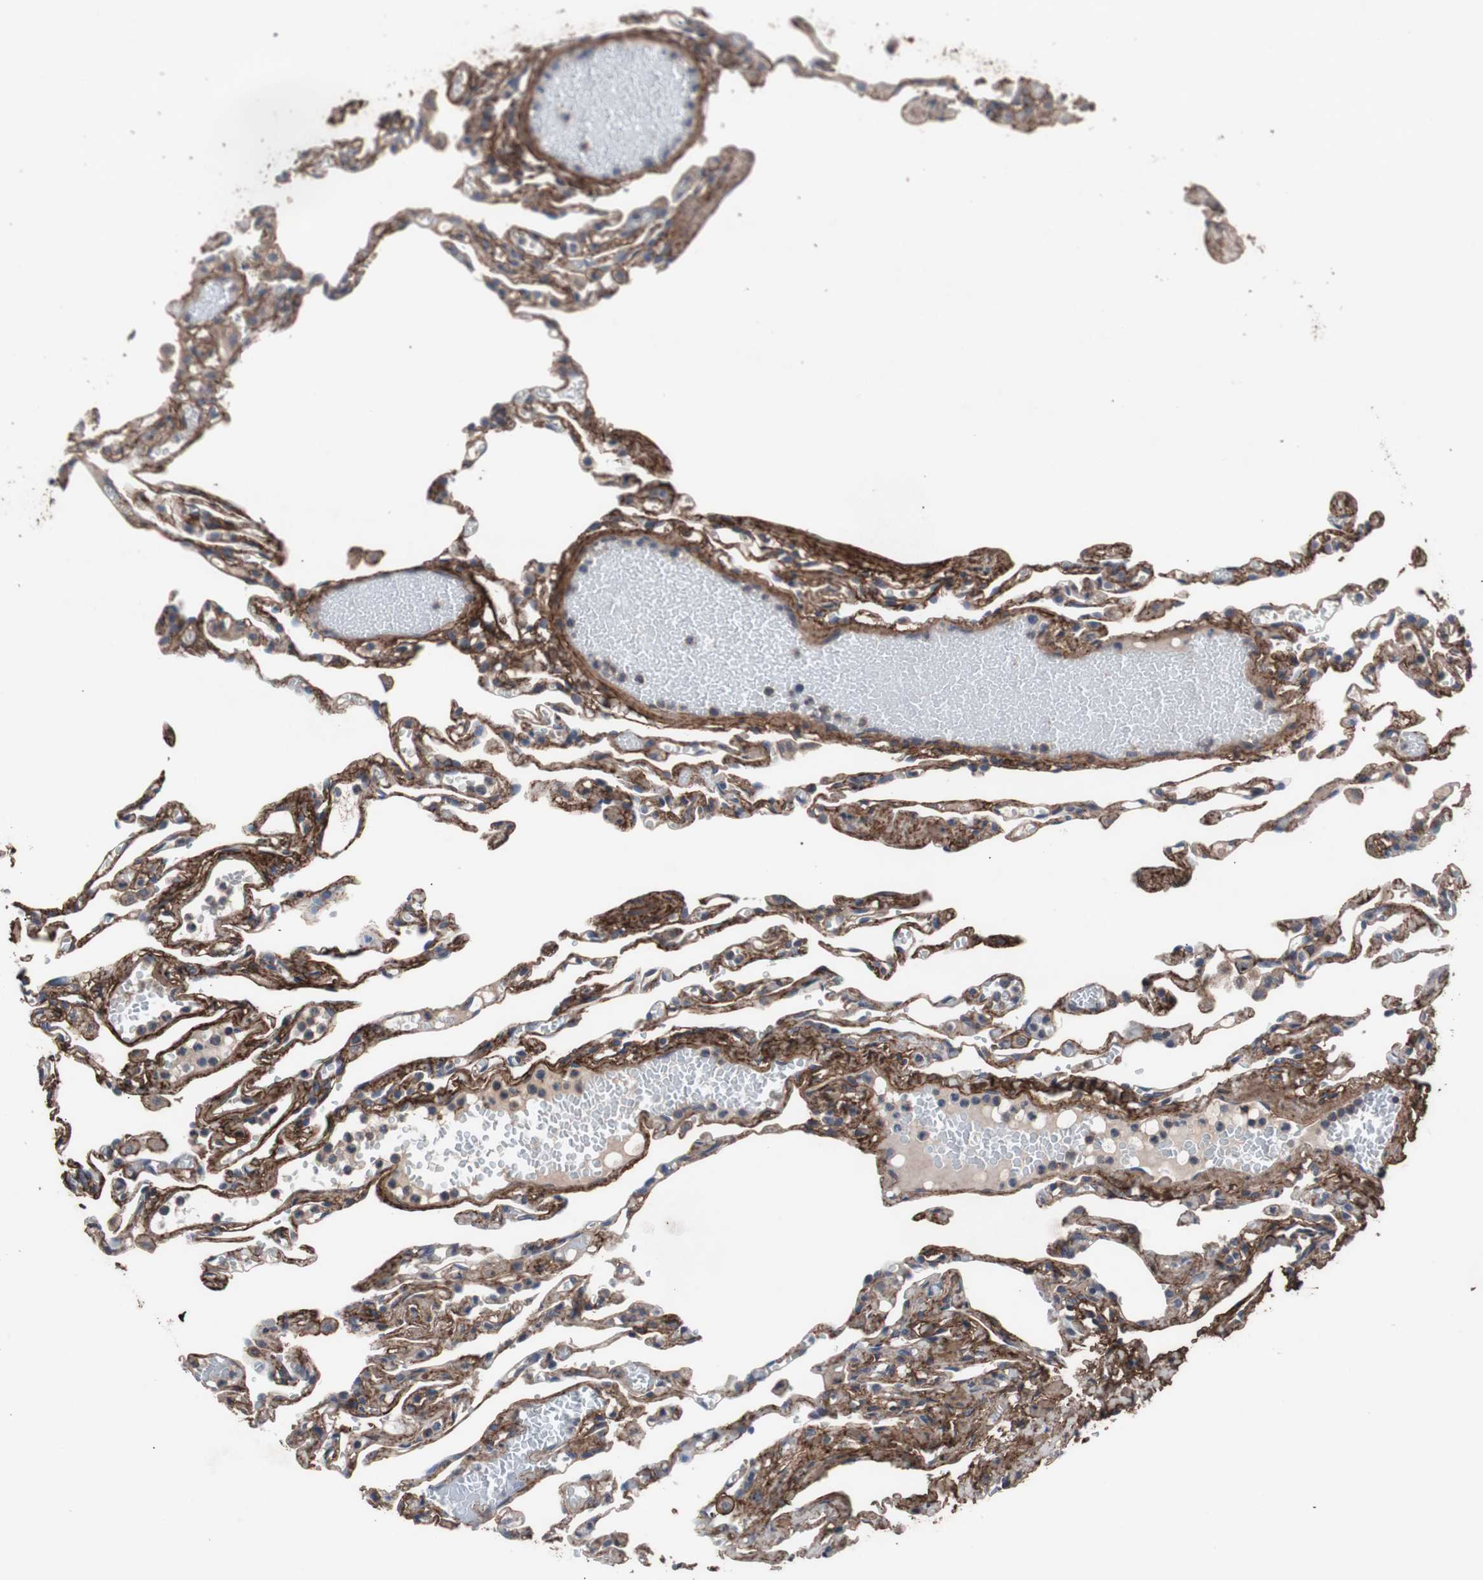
{"staining": {"intensity": "moderate", "quantity": "<25%", "location": "cytoplasmic/membranous"}, "tissue": "lung", "cell_type": "Alveolar cells", "image_type": "normal", "snomed": [{"axis": "morphology", "description": "Normal tissue, NOS"}, {"axis": "topography", "description": "Lung"}], "caption": "This is a histology image of immunohistochemistry (IHC) staining of normal lung, which shows moderate expression in the cytoplasmic/membranous of alveolar cells.", "gene": "COL6A2", "patient": {"sex": "male", "age": 21}}